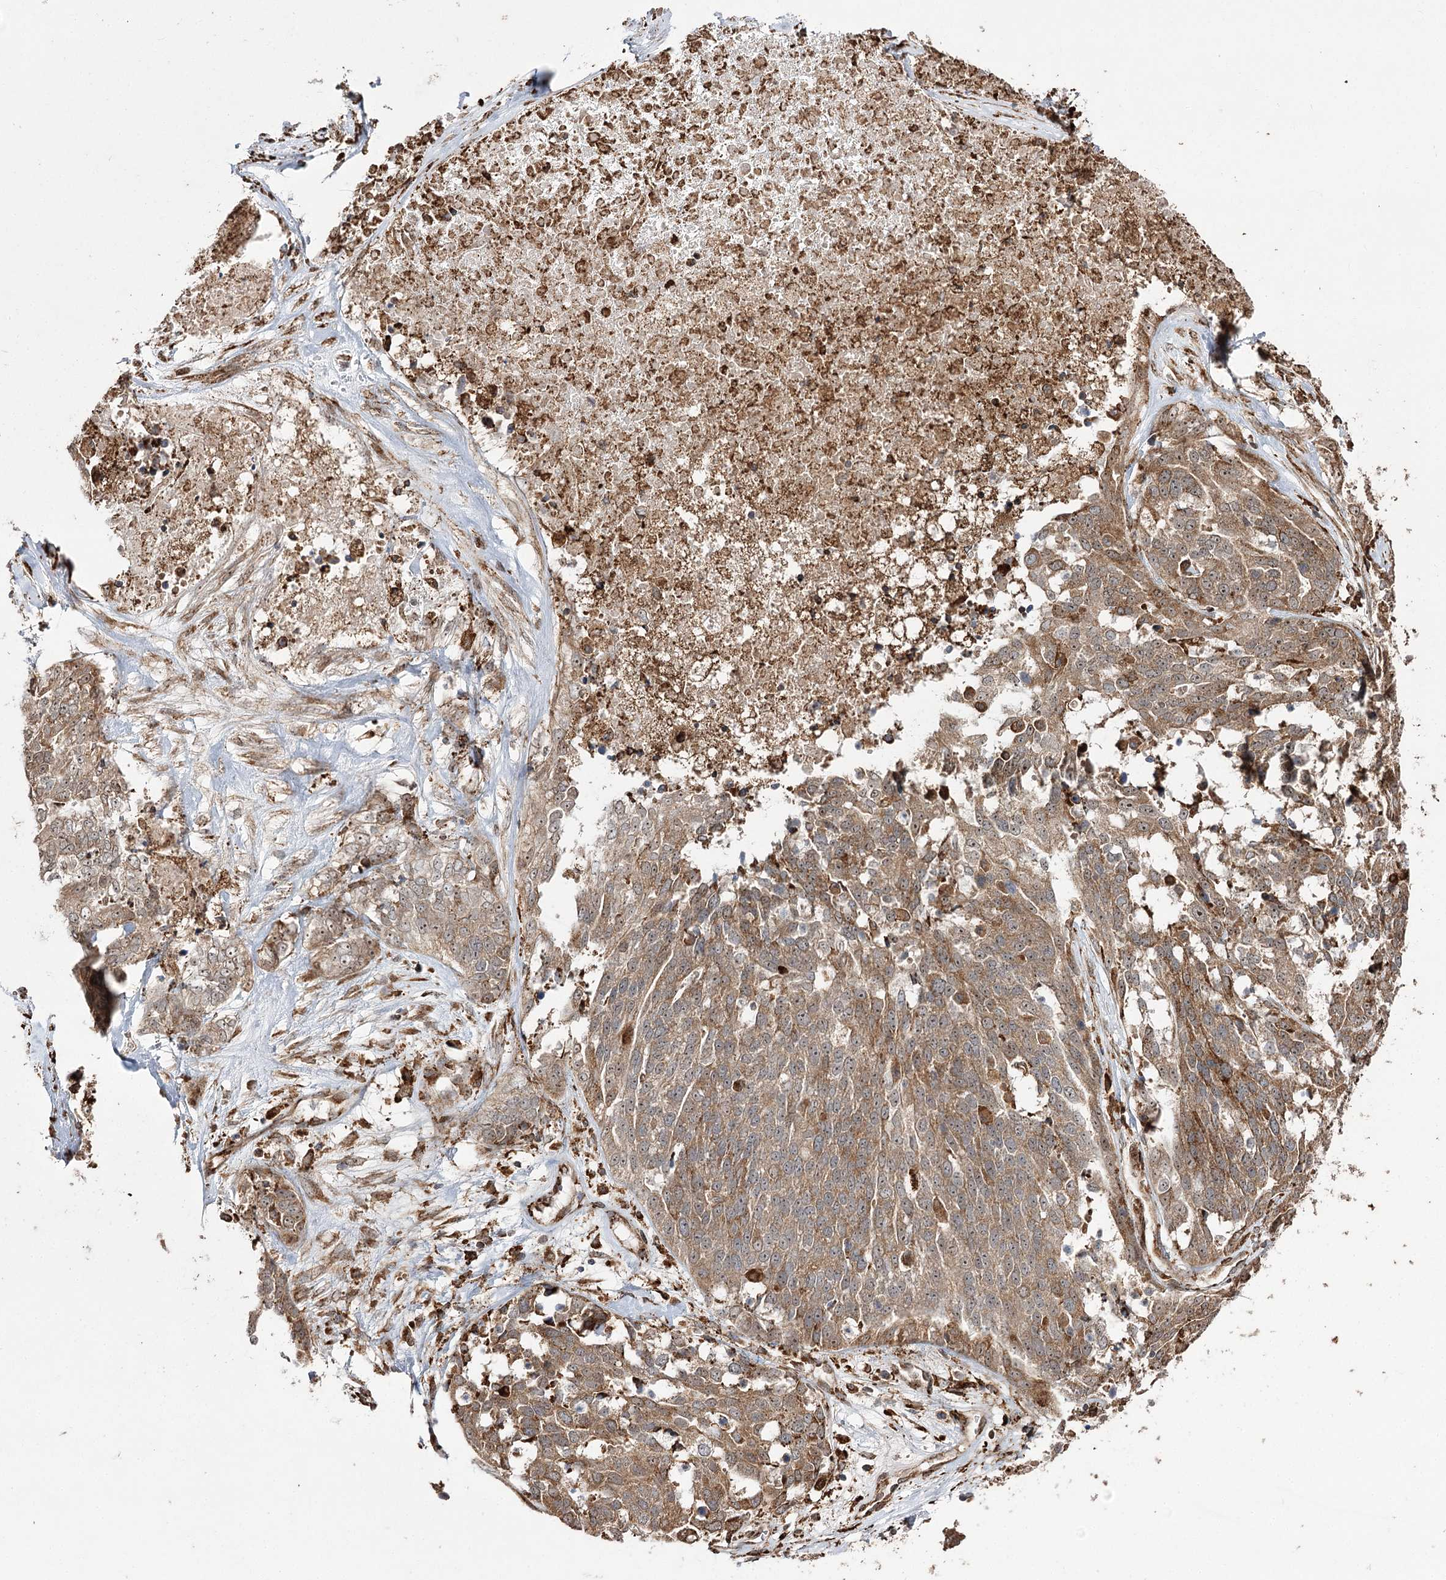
{"staining": {"intensity": "moderate", "quantity": ">75%", "location": "cytoplasmic/membranous,nuclear"}, "tissue": "ovarian cancer", "cell_type": "Tumor cells", "image_type": "cancer", "snomed": [{"axis": "morphology", "description": "Cystadenocarcinoma, serous, NOS"}, {"axis": "topography", "description": "Ovary"}], "caption": "This is a micrograph of immunohistochemistry staining of ovarian serous cystadenocarcinoma, which shows moderate expression in the cytoplasmic/membranous and nuclear of tumor cells.", "gene": "FANCL", "patient": {"sex": "female", "age": 44}}